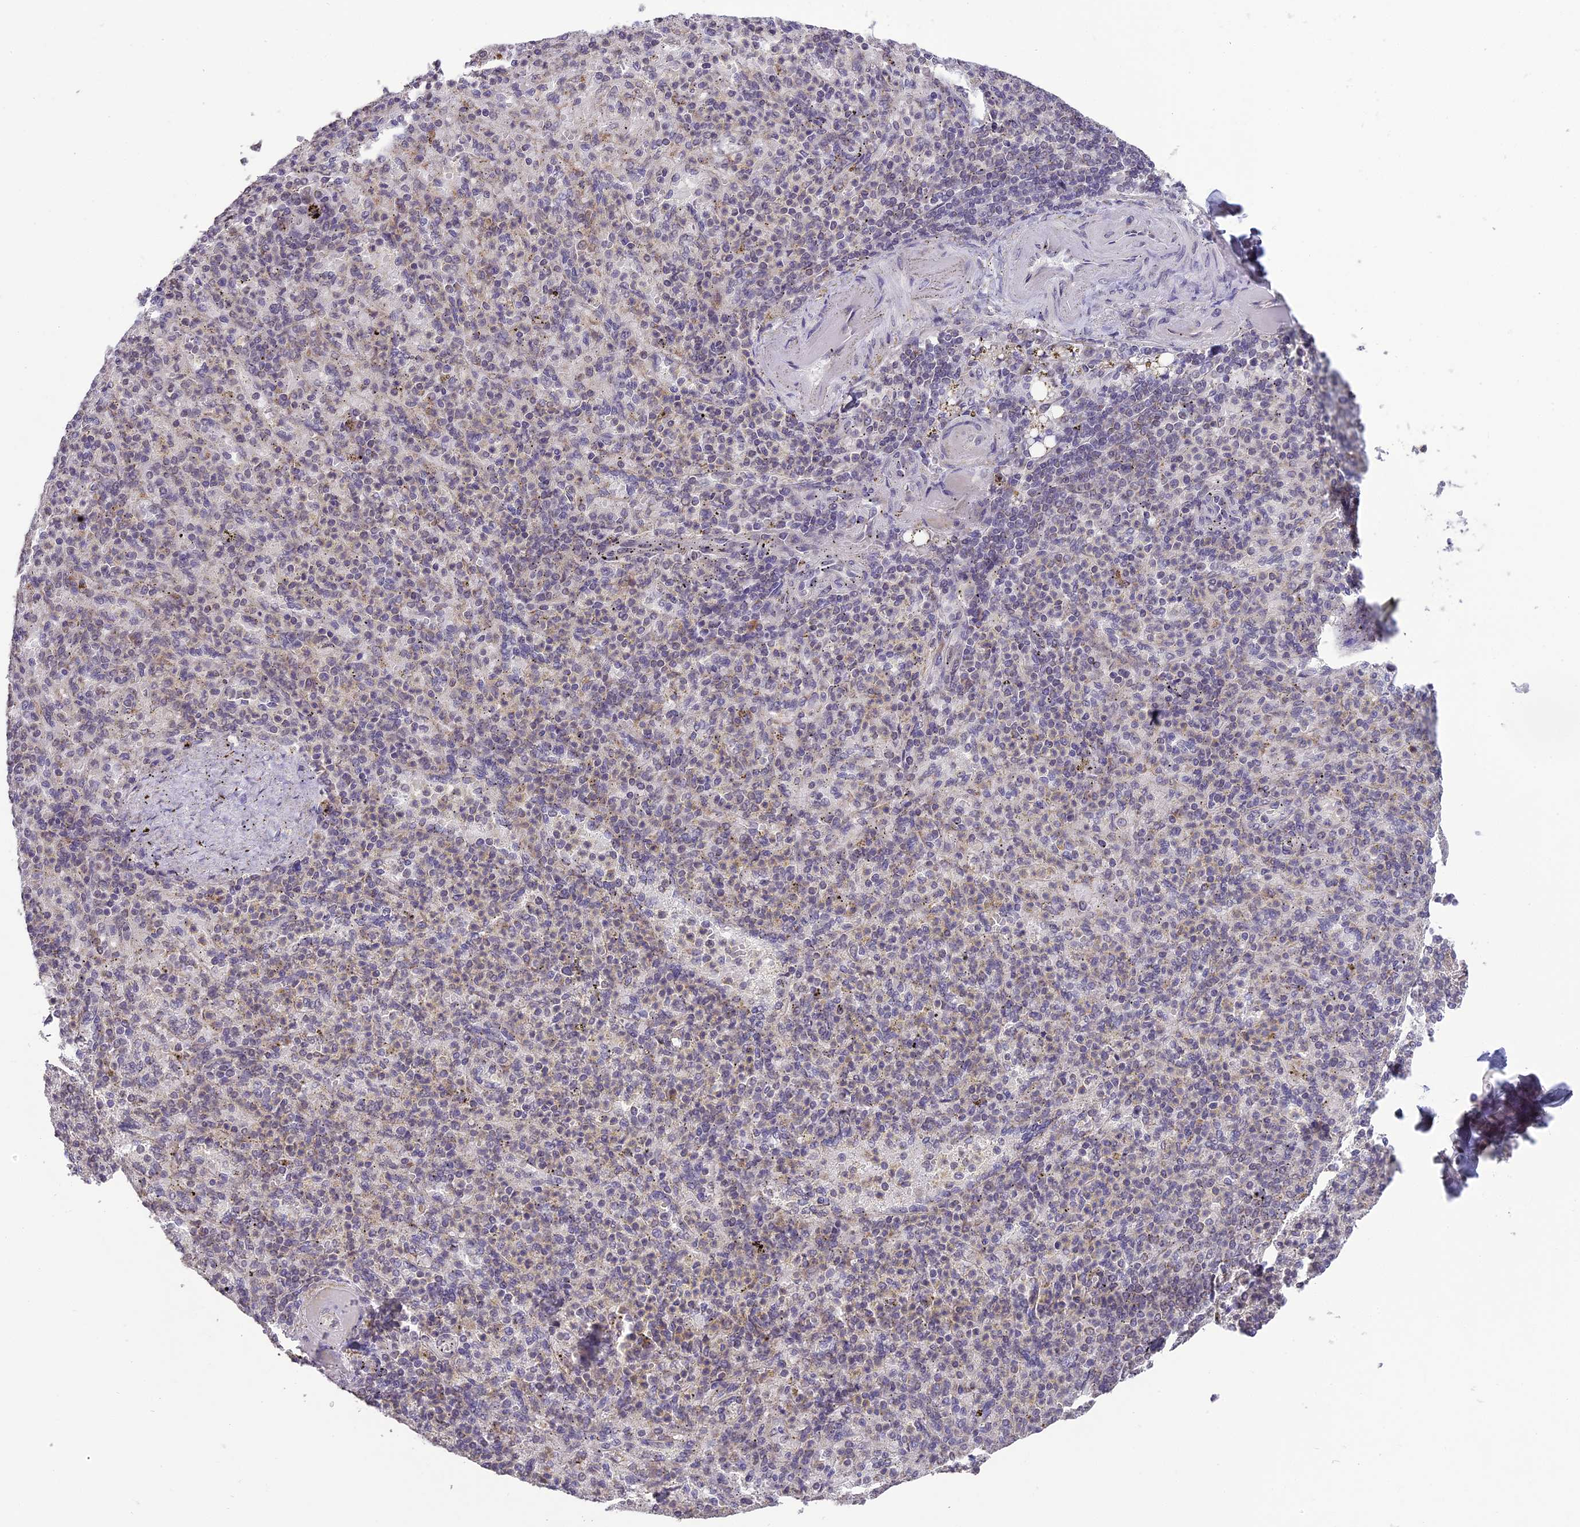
{"staining": {"intensity": "weak", "quantity": "<25%", "location": "cytoplasmic/membranous"}, "tissue": "spleen", "cell_type": "Cells in red pulp", "image_type": "normal", "snomed": [{"axis": "morphology", "description": "Normal tissue, NOS"}, {"axis": "topography", "description": "Spleen"}], "caption": "This is a histopathology image of IHC staining of benign spleen, which shows no positivity in cells in red pulp.", "gene": "ERG28", "patient": {"sex": "female", "age": 74}}